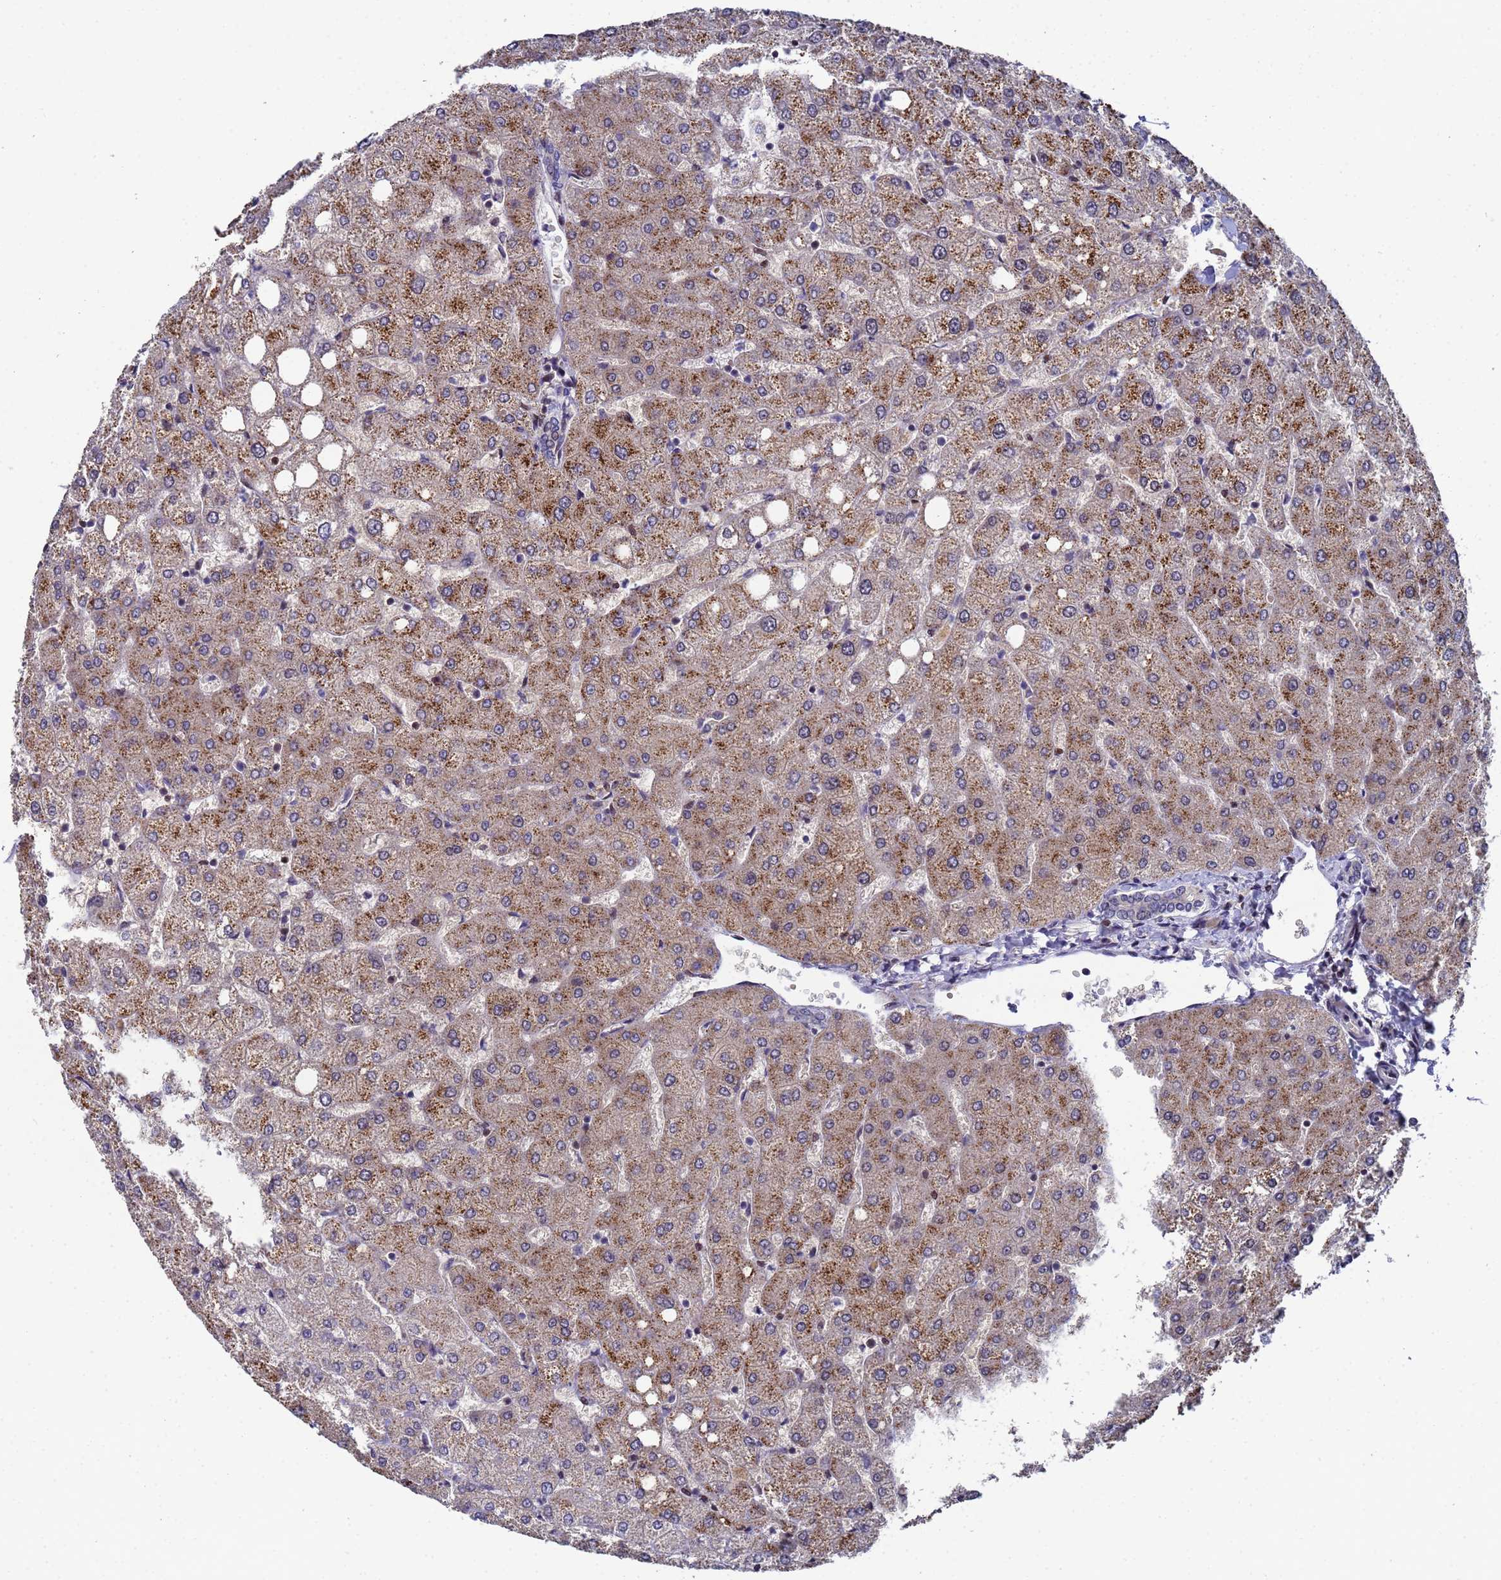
{"staining": {"intensity": "negative", "quantity": "none", "location": "none"}, "tissue": "liver", "cell_type": "Cholangiocytes", "image_type": "normal", "snomed": [{"axis": "morphology", "description": "Normal tissue, NOS"}, {"axis": "topography", "description": "Liver"}], "caption": "High power microscopy photomicrograph of an immunohistochemistry image of unremarkable liver, revealing no significant staining in cholangiocytes.", "gene": "NSUN6", "patient": {"sex": "female", "age": 54}}